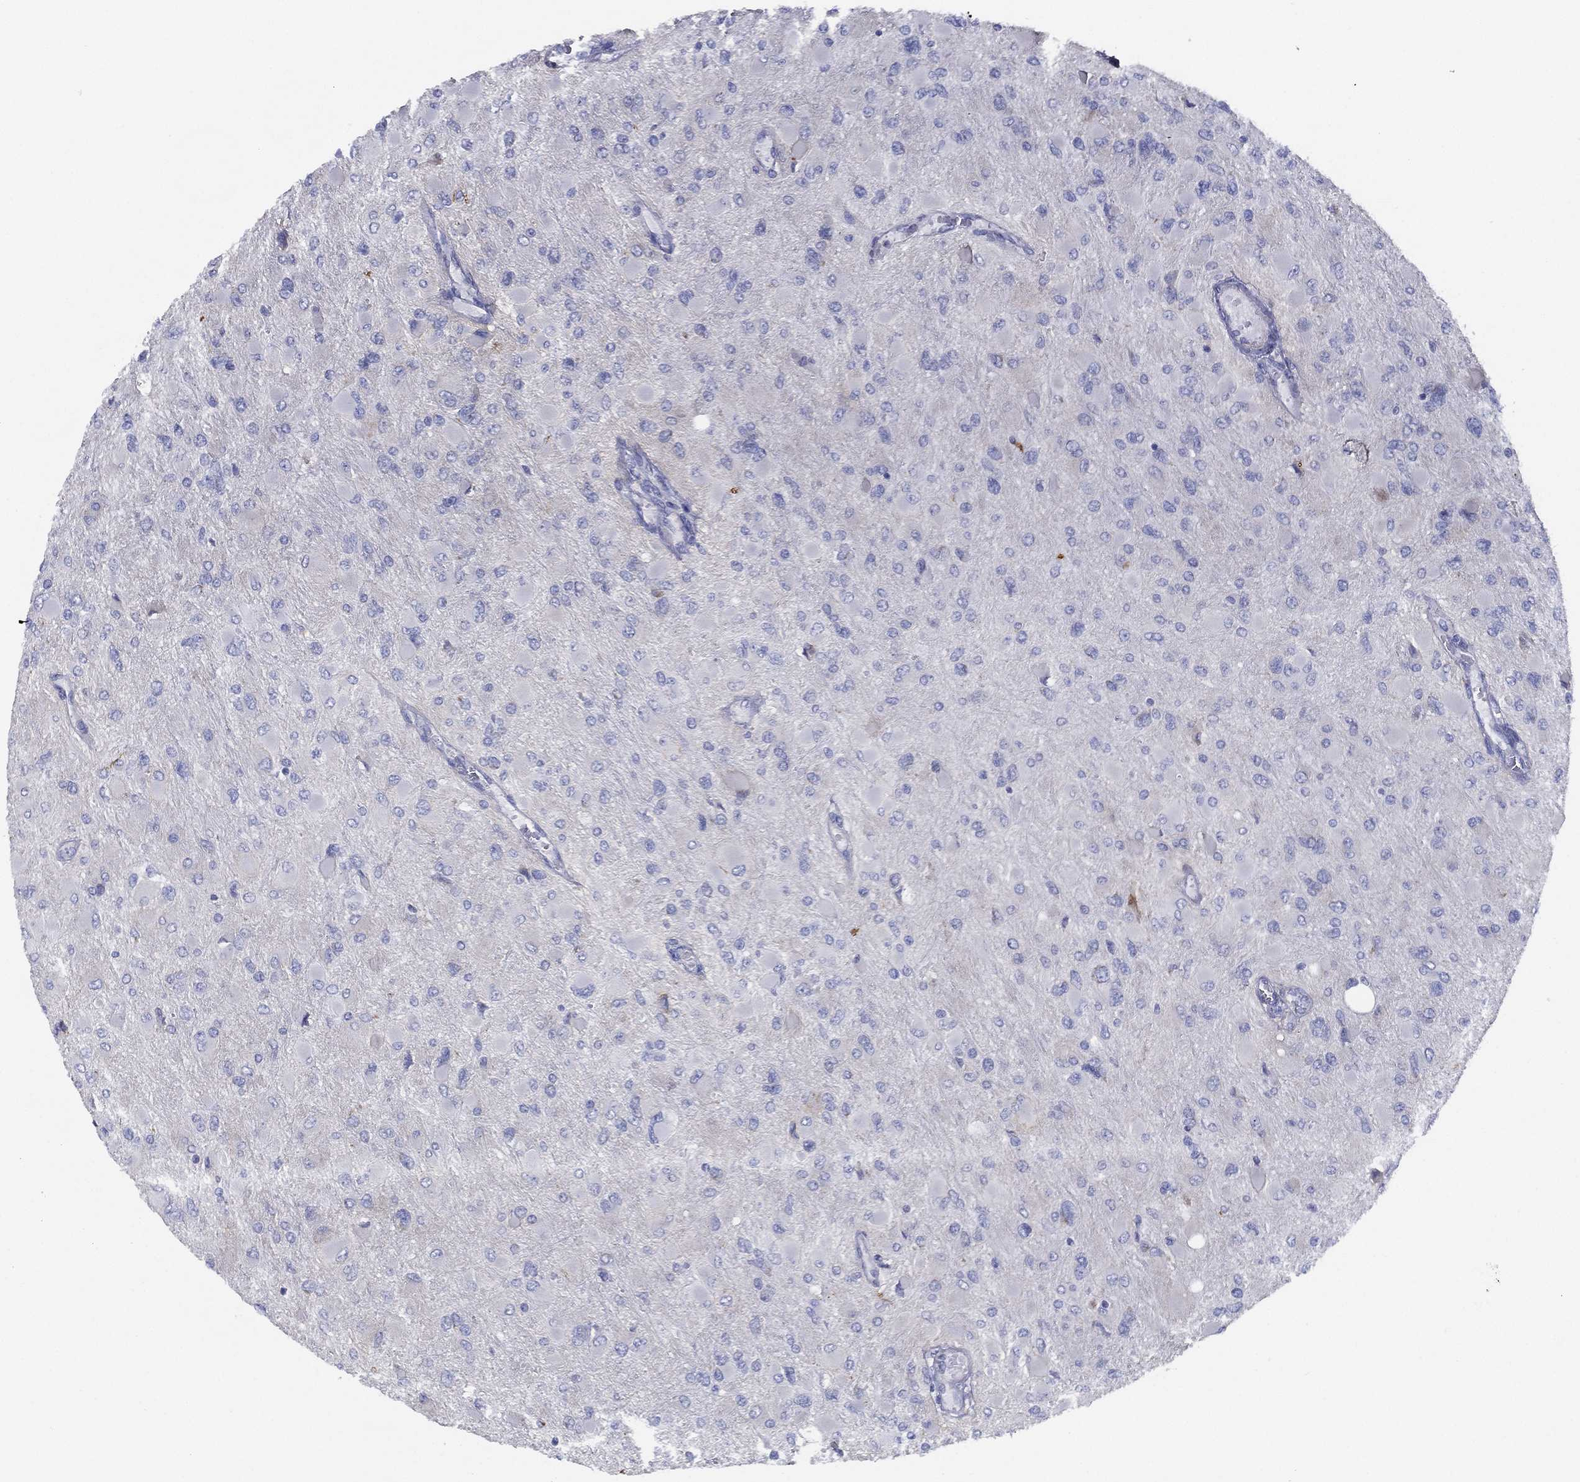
{"staining": {"intensity": "negative", "quantity": "none", "location": "none"}, "tissue": "glioma", "cell_type": "Tumor cells", "image_type": "cancer", "snomed": [{"axis": "morphology", "description": "Glioma, malignant, High grade"}, {"axis": "topography", "description": "Cerebral cortex"}], "caption": "Human glioma stained for a protein using IHC shows no expression in tumor cells.", "gene": "ZNF223", "patient": {"sex": "female", "age": 36}}